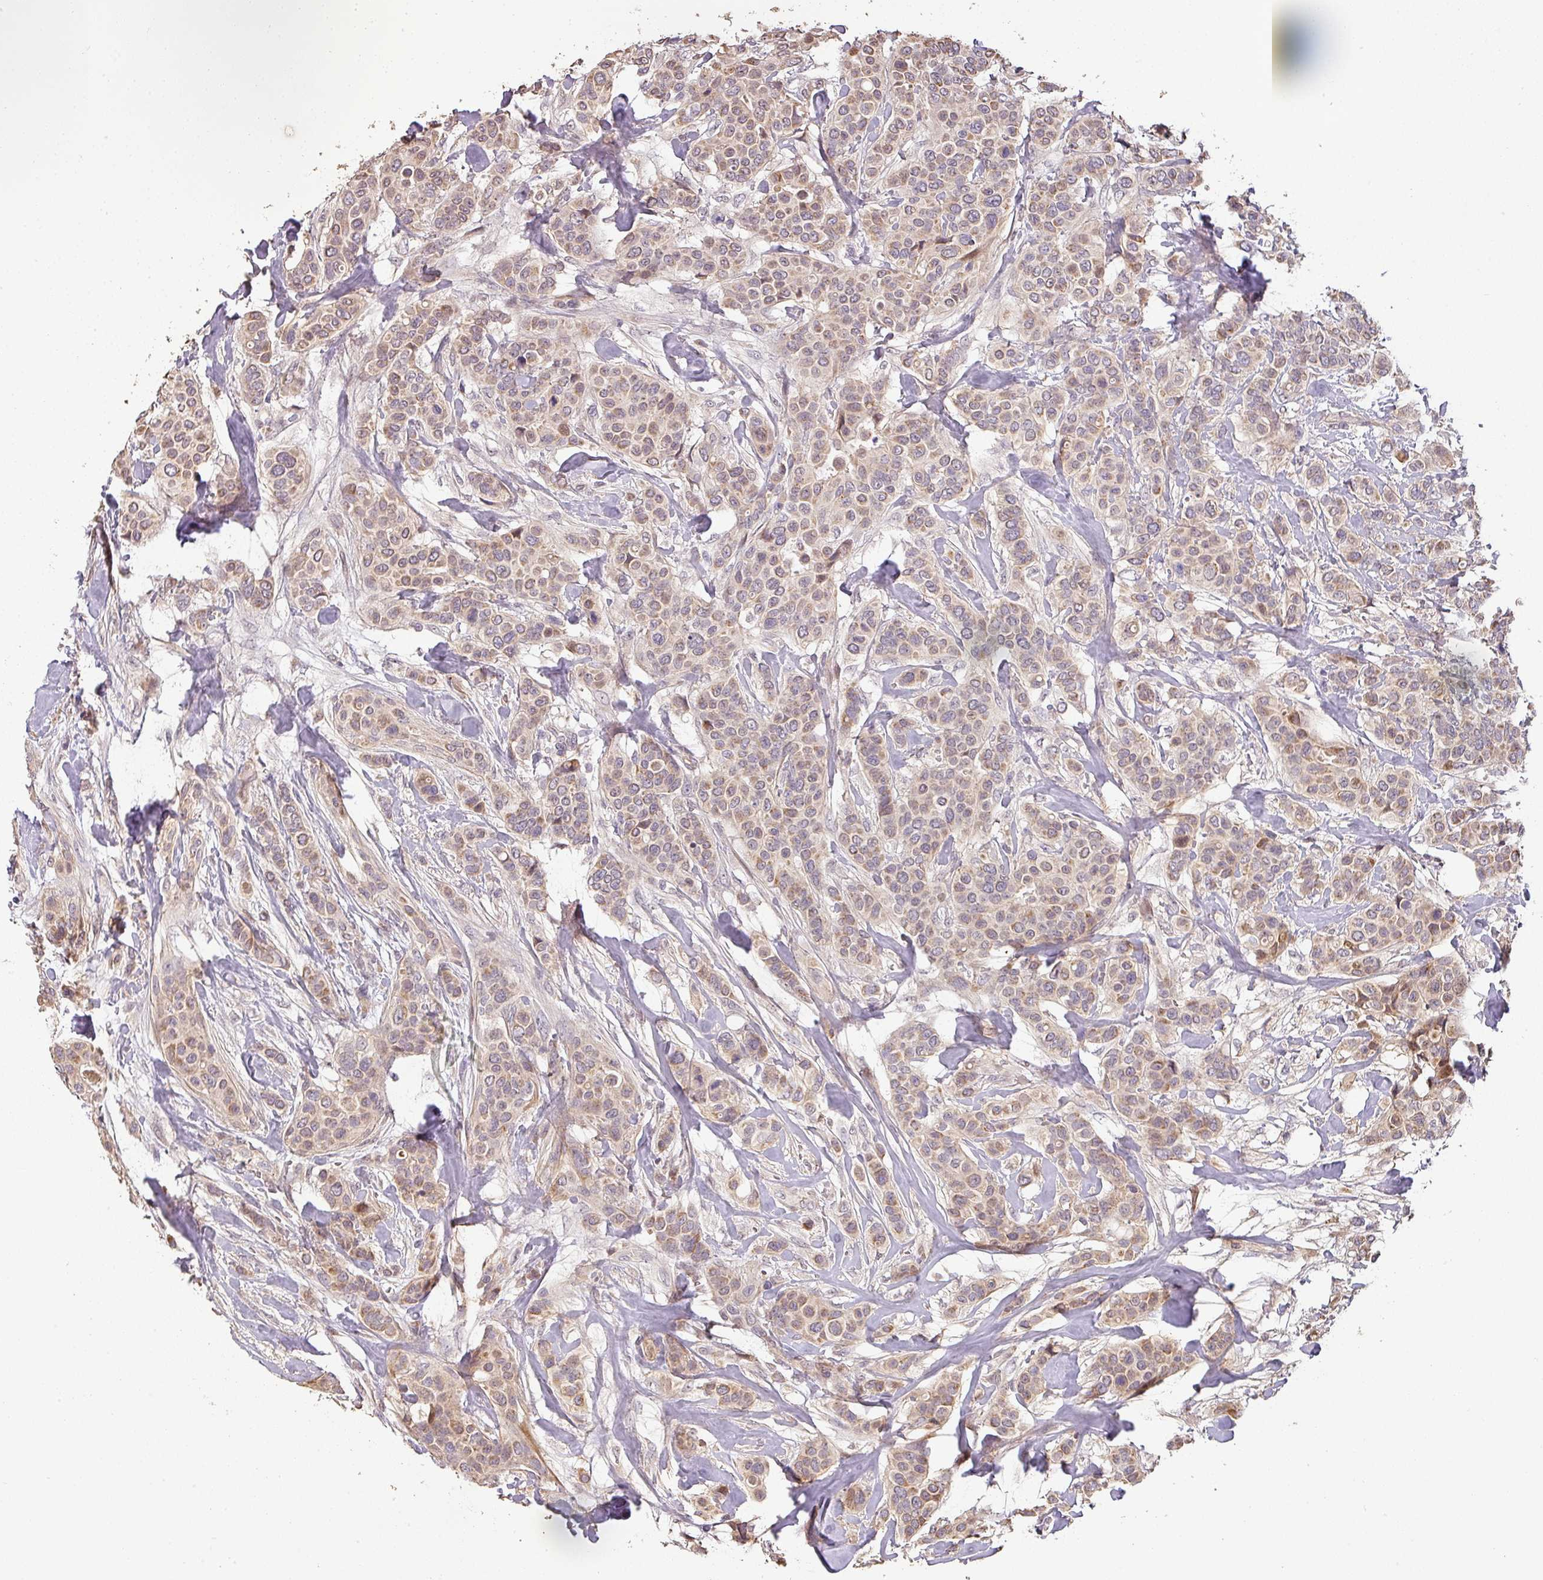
{"staining": {"intensity": "weak", "quantity": "25%-75%", "location": "cytoplasmic/membranous"}, "tissue": "breast cancer", "cell_type": "Tumor cells", "image_type": "cancer", "snomed": [{"axis": "morphology", "description": "Lobular carcinoma"}, {"axis": "topography", "description": "Breast"}], "caption": "IHC micrograph of neoplastic tissue: human breast cancer (lobular carcinoma) stained using immunohistochemistry (IHC) shows low levels of weak protein expression localized specifically in the cytoplasmic/membranous of tumor cells, appearing as a cytoplasmic/membranous brown color.", "gene": "BPIFB3", "patient": {"sex": "female", "age": 51}}